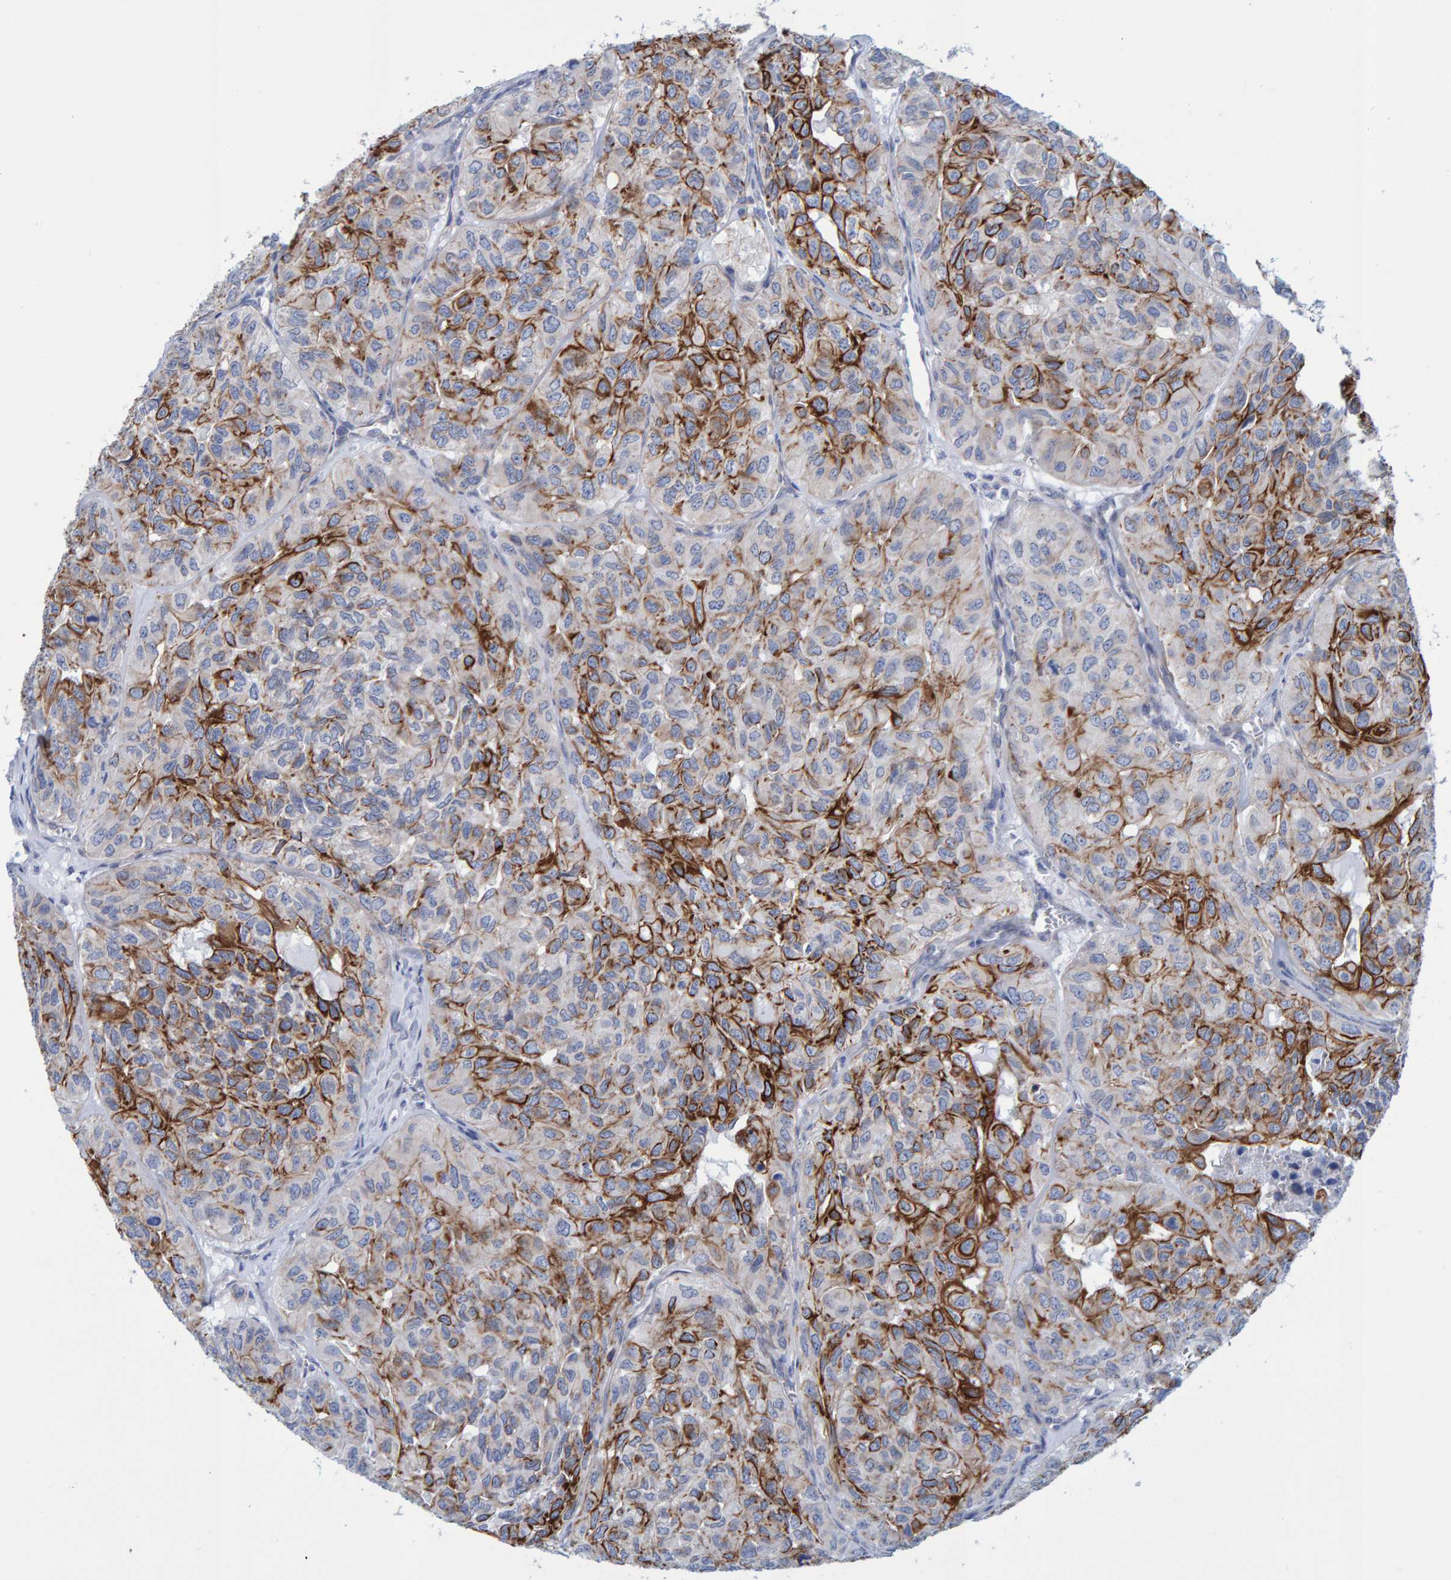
{"staining": {"intensity": "moderate", "quantity": "25%-75%", "location": "cytoplasmic/membranous"}, "tissue": "head and neck cancer", "cell_type": "Tumor cells", "image_type": "cancer", "snomed": [{"axis": "morphology", "description": "Adenocarcinoma, NOS"}, {"axis": "topography", "description": "Salivary gland, NOS"}, {"axis": "topography", "description": "Head-Neck"}], "caption": "The micrograph exhibits immunohistochemical staining of head and neck cancer. There is moderate cytoplasmic/membranous positivity is appreciated in approximately 25%-75% of tumor cells. (DAB (3,3'-diaminobenzidine) = brown stain, brightfield microscopy at high magnification).", "gene": "JAKMIP3", "patient": {"sex": "female", "age": 76}}